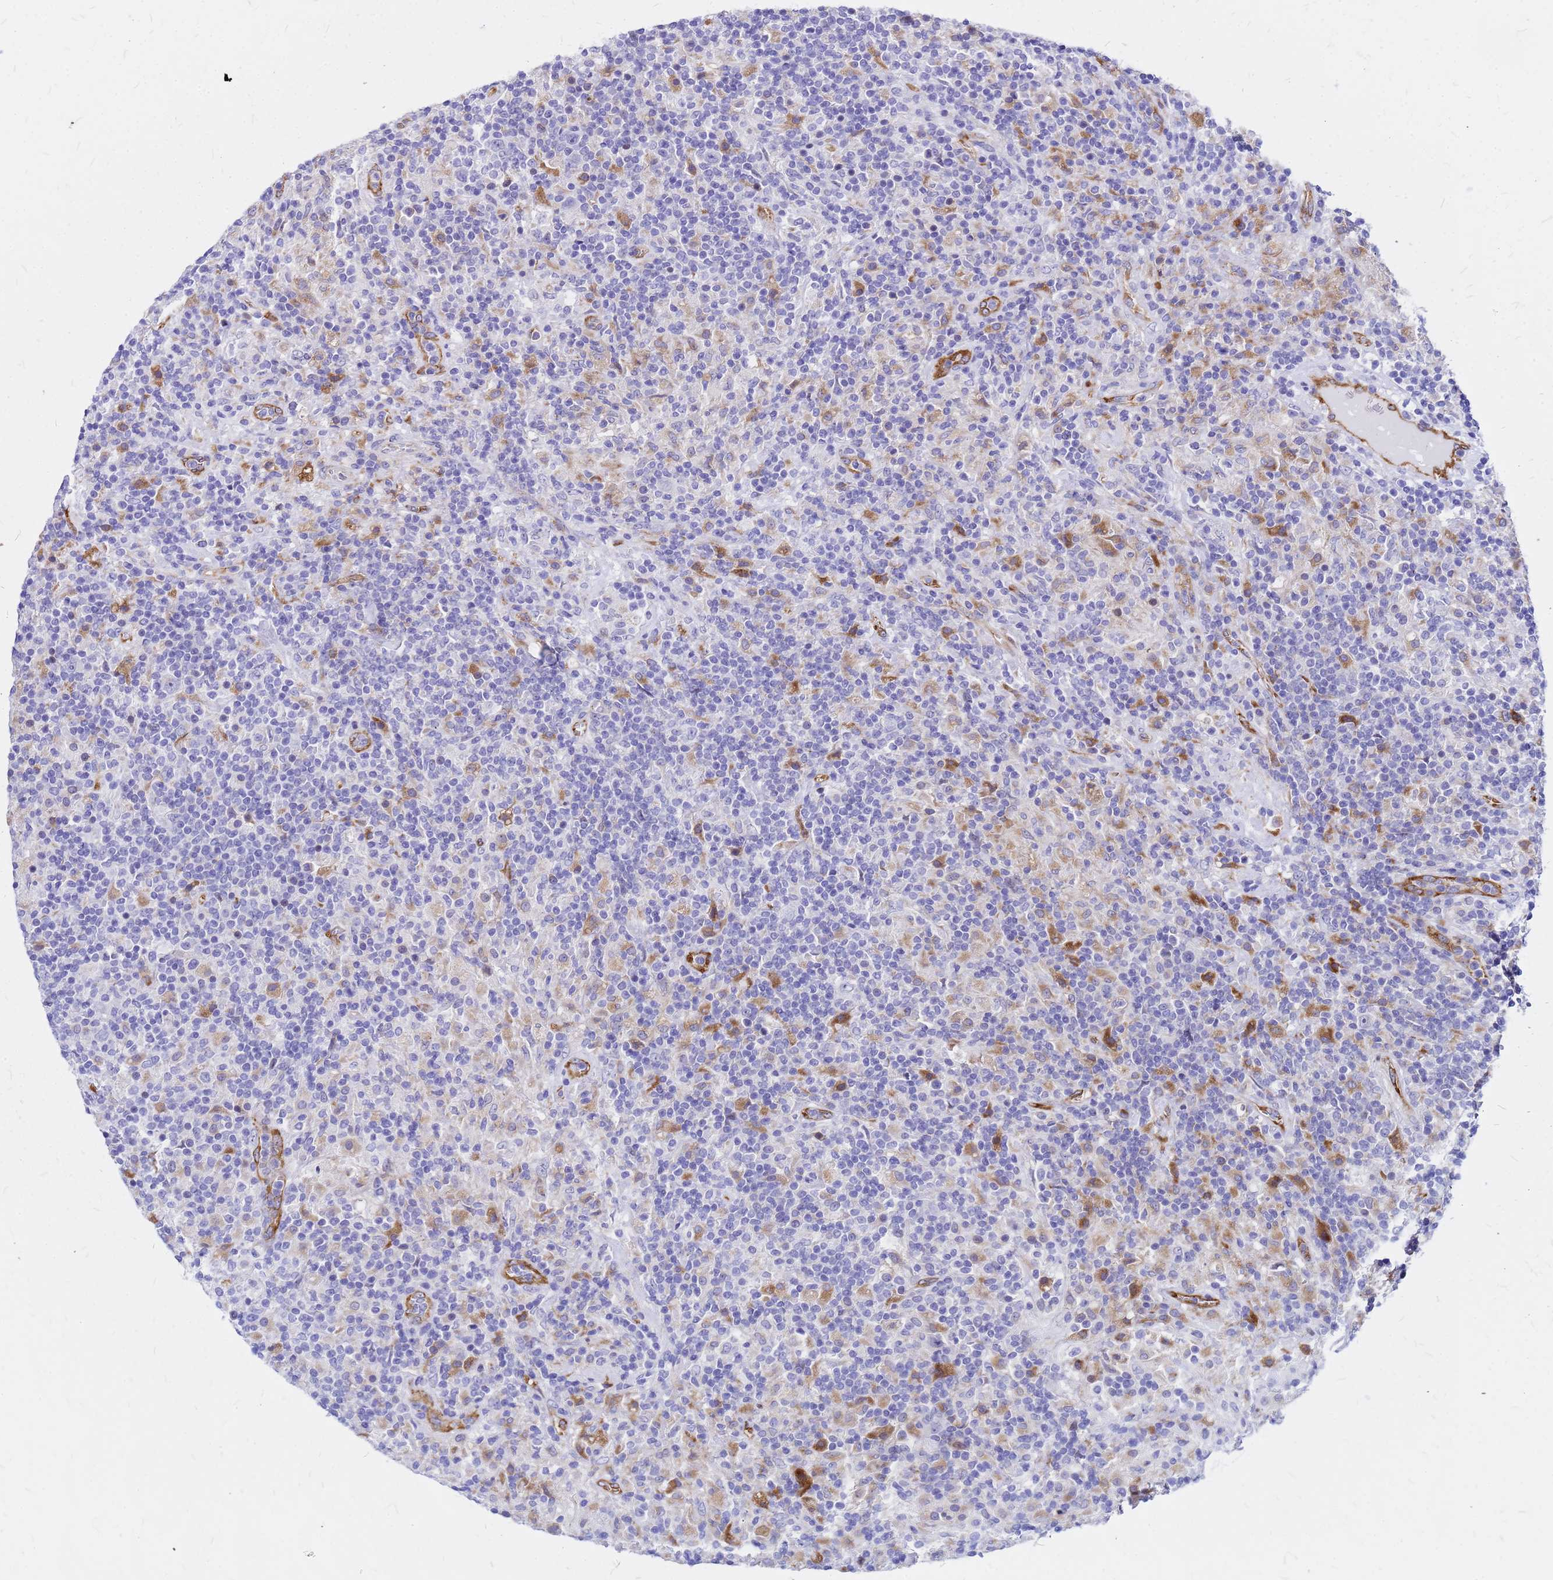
{"staining": {"intensity": "weak", "quantity": "<25%", "location": "cytoplasmic/membranous"}, "tissue": "lymphoma", "cell_type": "Tumor cells", "image_type": "cancer", "snomed": [{"axis": "morphology", "description": "Hodgkin's disease, NOS"}, {"axis": "topography", "description": "Lymph node"}], "caption": "Immunohistochemistry (IHC) of human lymphoma shows no expression in tumor cells.", "gene": "NOSTRIN", "patient": {"sex": "male", "age": 70}}